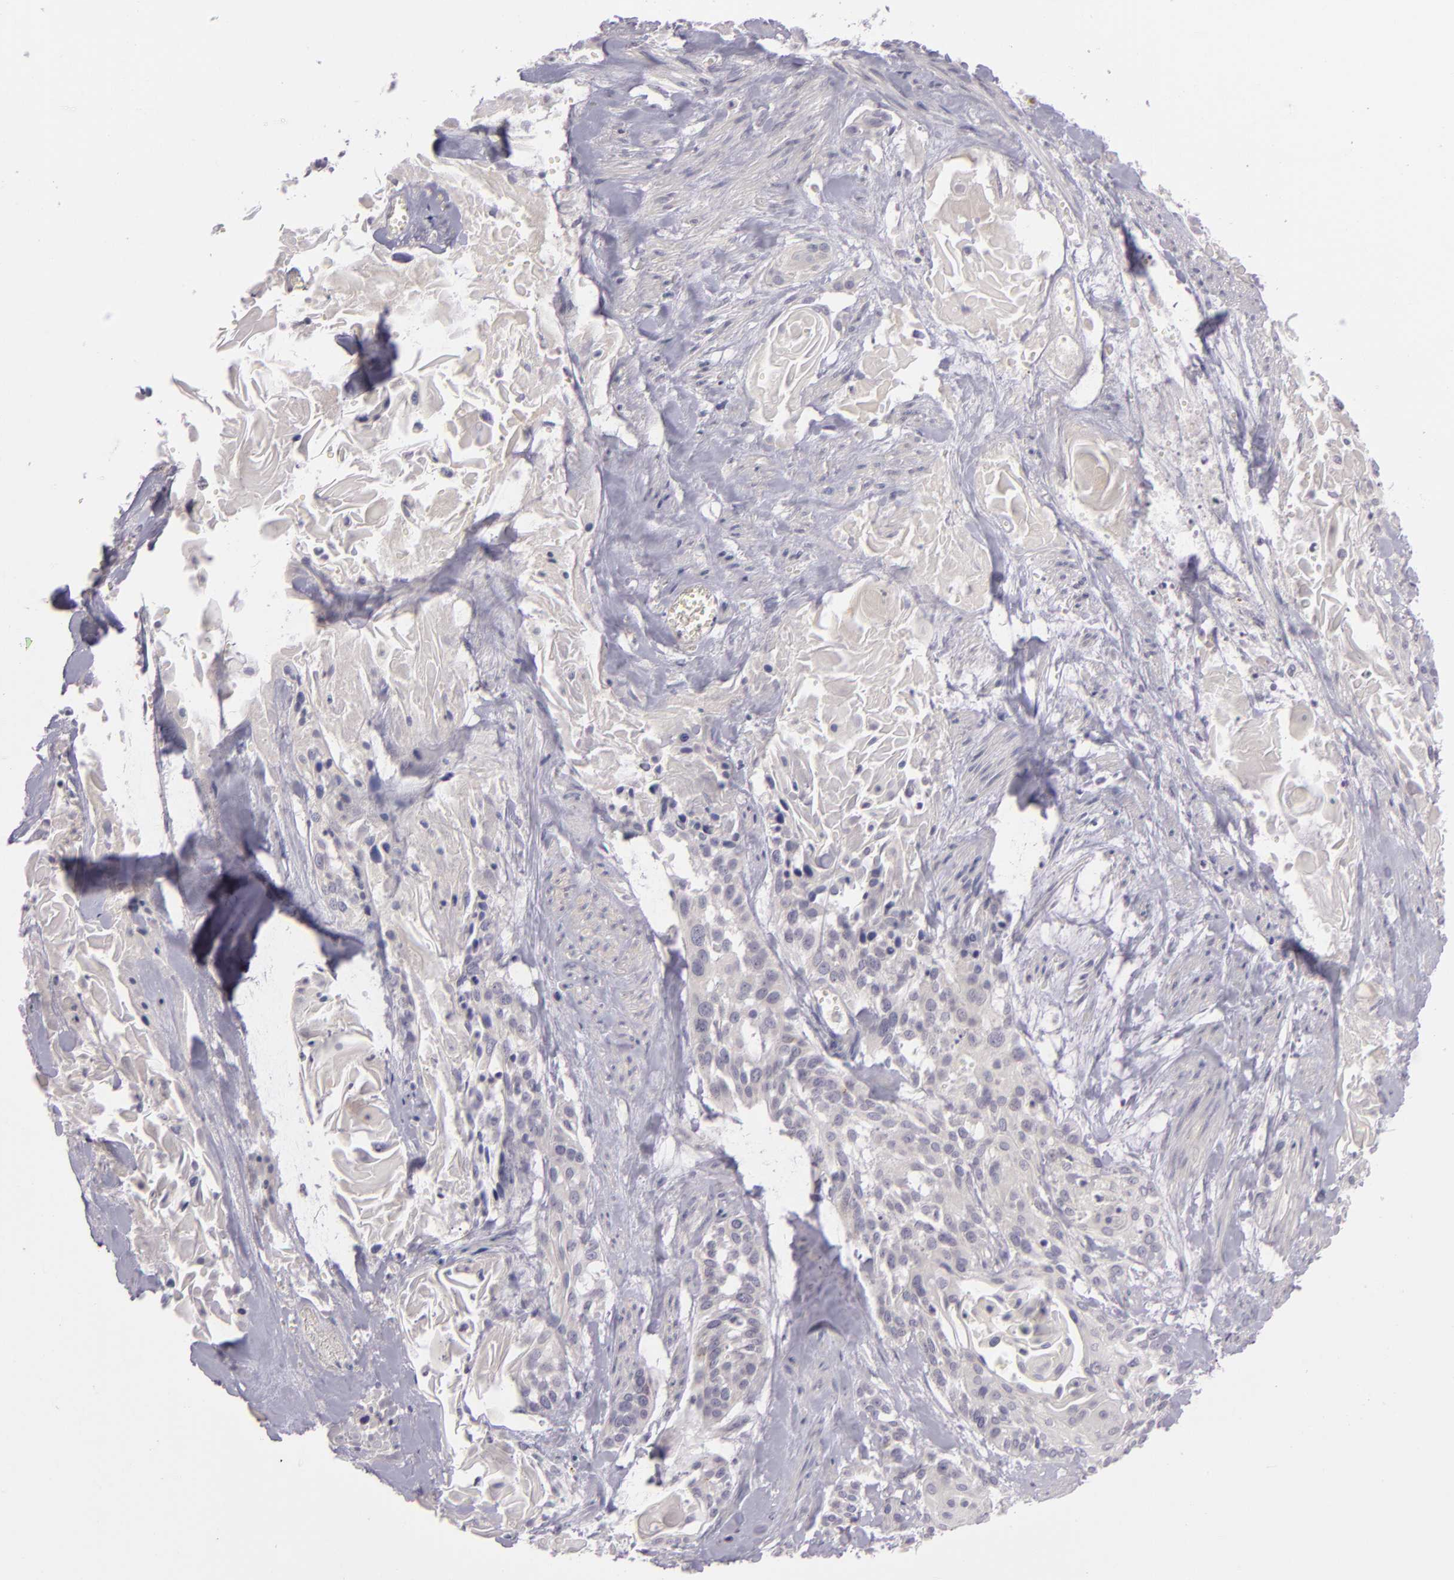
{"staining": {"intensity": "negative", "quantity": "none", "location": "none"}, "tissue": "cervical cancer", "cell_type": "Tumor cells", "image_type": "cancer", "snomed": [{"axis": "morphology", "description": "Squamous cell carcinoma, NOS"}, {"axis": "topography", "description": "Cervix"}], "caption": "An immunohistochemistry micrograph of squamous cell carcinoma (cervical) is shown. There is no staining in tumor cells of squamous cell carcinoma (cervical). The staining was performed using DAB to visualize the protein expression in brown, while the nuclei were stained in blue with hematoxylin (Magnification: 20x).", "gene": "DAG1", "patient": {"sex": "female", "age": 57}}